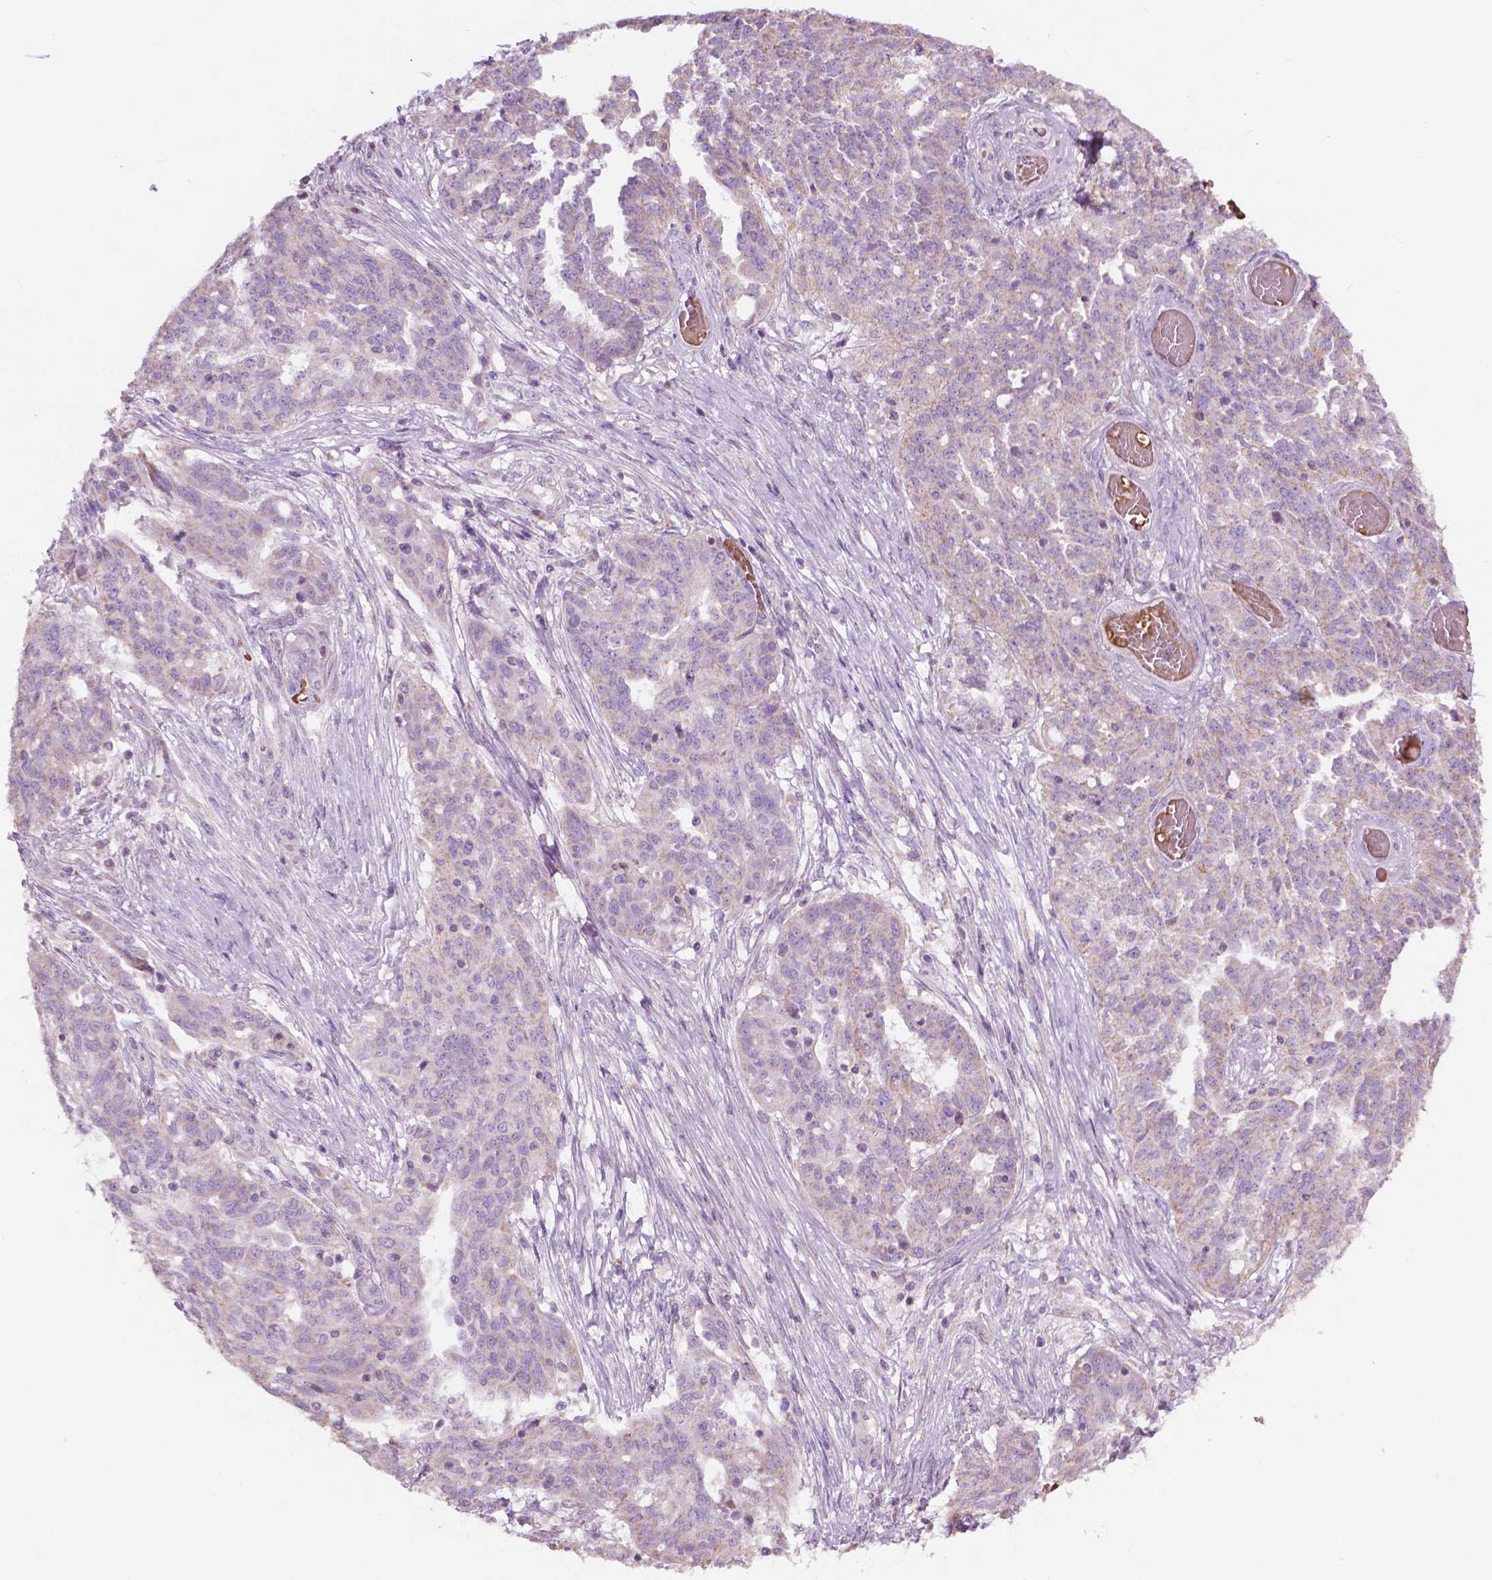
{"staining": {"intensity": "negative", "quantity": "none", "location": "none"}, "tissue": "ovarian cancer", "cell_type": "Tumor cells", "image_type": "cancer", "snomed": [{"axis": "morphology", "description": "Cystadenocarcinoma, serous, NOS"}, {"axis": "topography", "description": "Ovary"}], "caption": "High magnification brightfield microscopy of ovarian cancer stained with DAB (3,3'-diaminobenzidine) (brown) and counterstained with hematoxylin (blue): tumor cells show no significant expression.", "gene": "NDUFS1", "patient": {"sex": "female", "age": 67}}